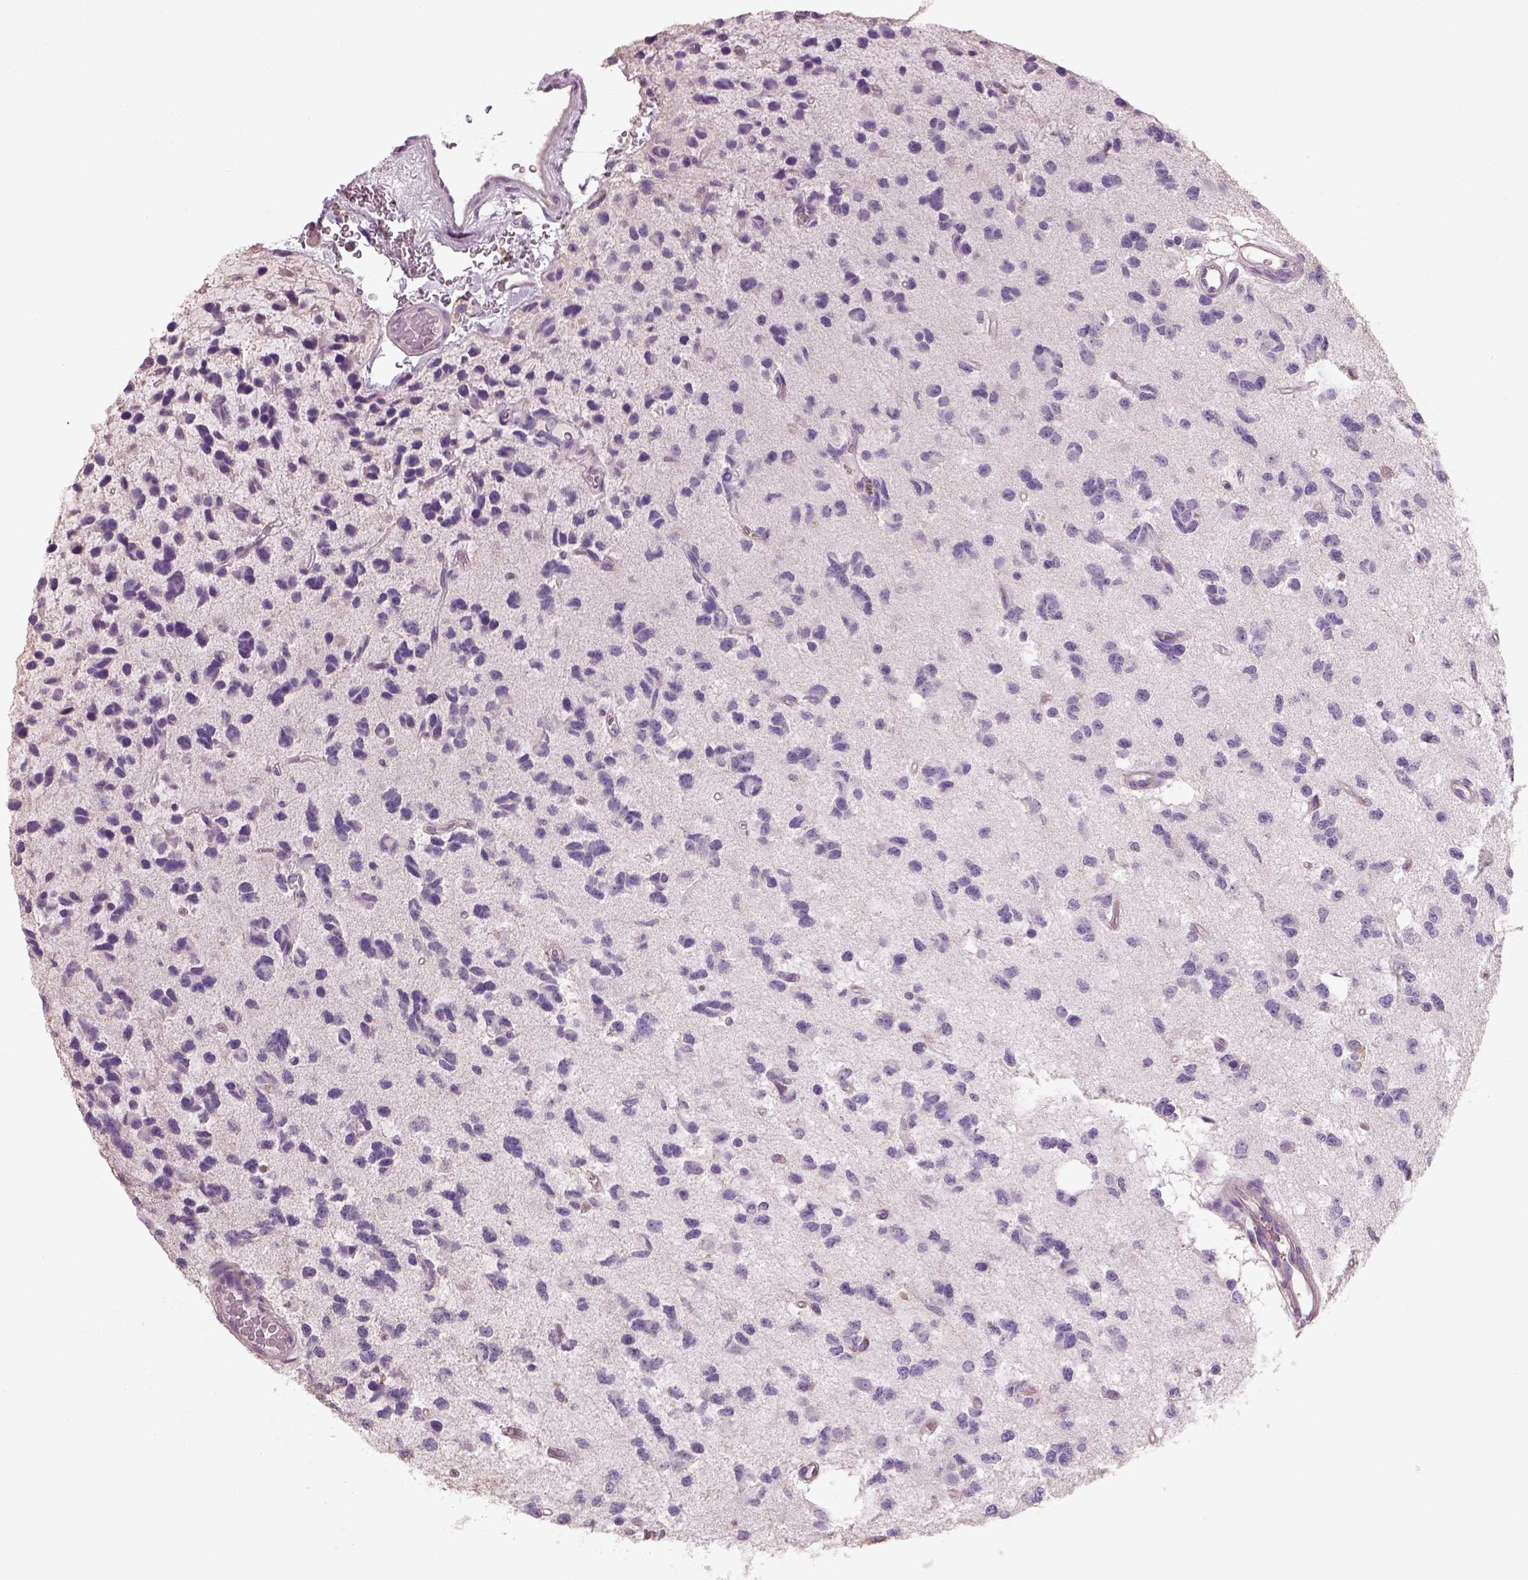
{"staining": {"intensity": "negative", "quantity": "none", "location": "none"}, "tissue": "glioma", "cell_type": "Tumor cells", "image_type": "cancer", "snomed": [{"axis": "morphology", "description": "Glioma, malignant, Low grade"}, {"axis": "topography", "description": "Brain"}], "caption": "Immunohistochemistry image of low-grade glioma (malignant) stained for a protein (brown), which exhibits no expression in tumor cells. (DAB immunohistochemistry (IHC) with hematoxylin counter stain).", "gene": "OTUD6A", "patient": {"sex": "female", "age": 45}}